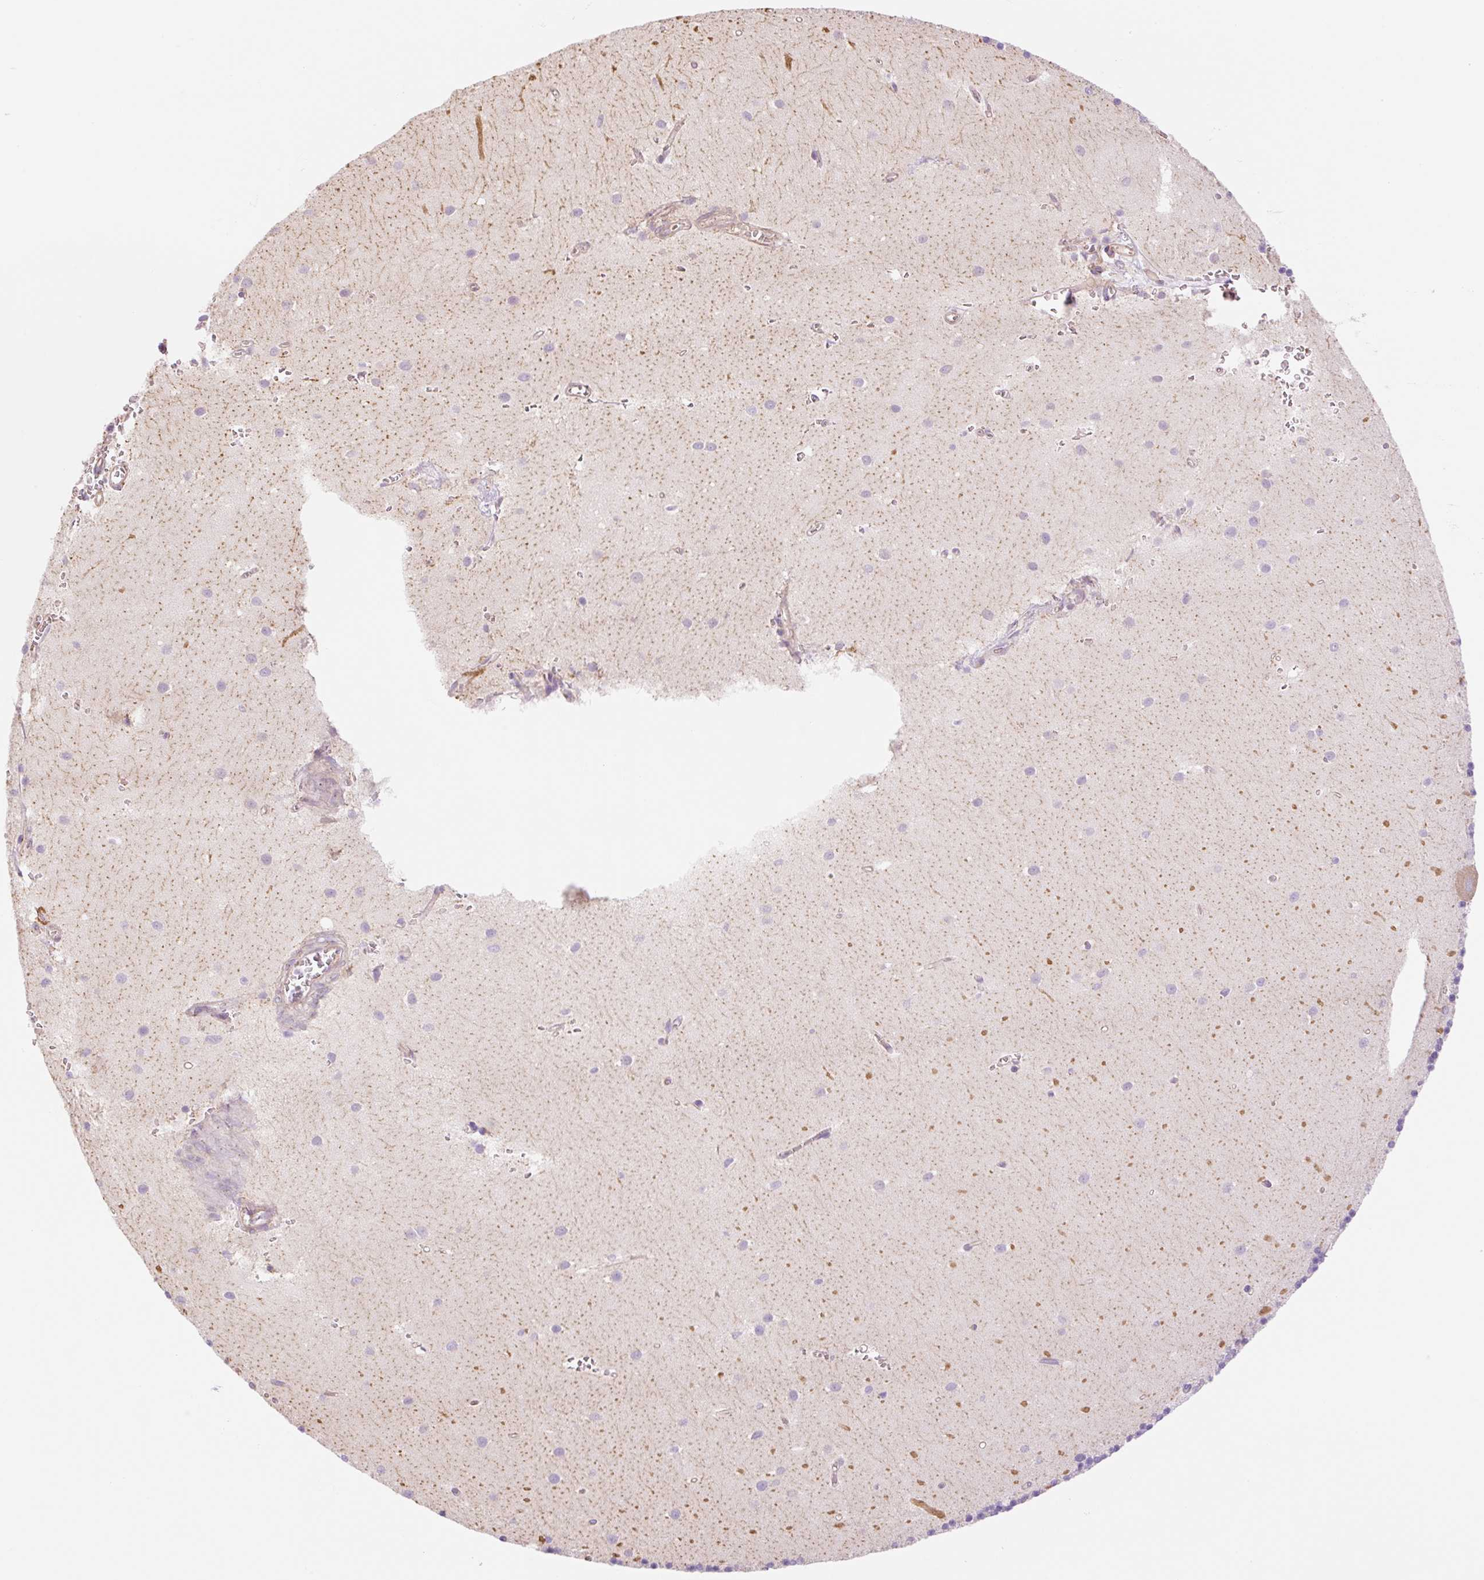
{"staining": {"intensity": "negative", "quantity": "none", "location": "none"}, "tissue": "cerebellum", "cell_type": "Cells in granular layer", "image_type": "normal", "snomed": [{"axis": "morphology", "description": "Normal tissue, NOS"}, {"axis": "topography", "description": "Cerebellum"}], "caption": "This is an immunohistochemistry (IHC) histopathology image of normal human cerebellum. There is no positivity in cells in granular layer.", "gene": "NLRP5", "patient": {"sex": "male", "age": 54}}